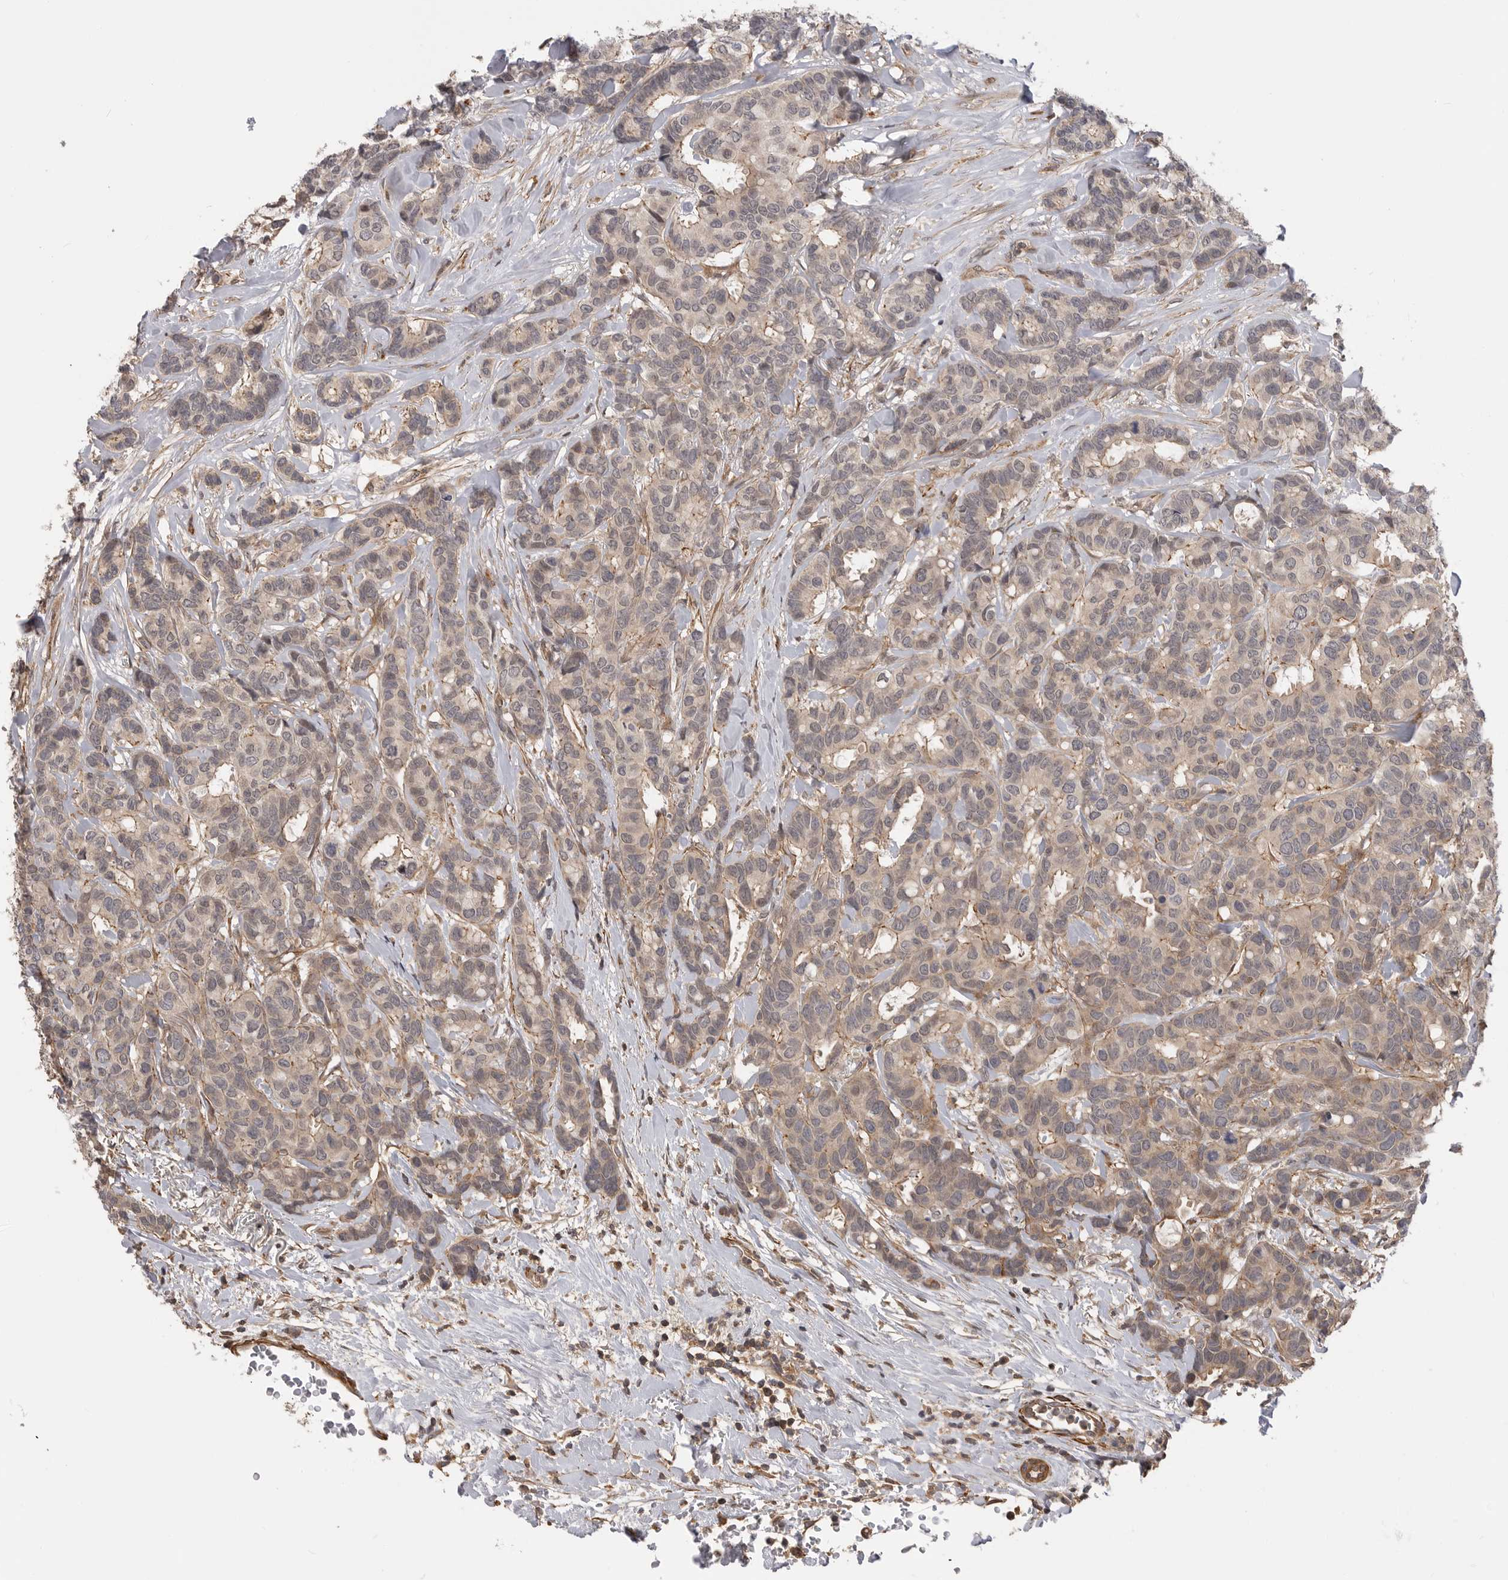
{"staining": {"intensity": "weak", "quantity": "<25%", "location": "cytoplasmic/membranous"}, "tissue": "breast cancer", "cell_type": "Tumor cells", "image_type": "cancer", "snomed": [{"axis": "morphology", "description": "Duct carcinoma"}, {"axis": "topography", "description": "Breast"}], "caption": "This is an immunohistochemistry (IHC) micrograph of human breast infiltrating ductal carcinoma. There is no expression in tumor cells.", "gene": "TRIM56", "patient": {"sex": "female", "age": 87}}